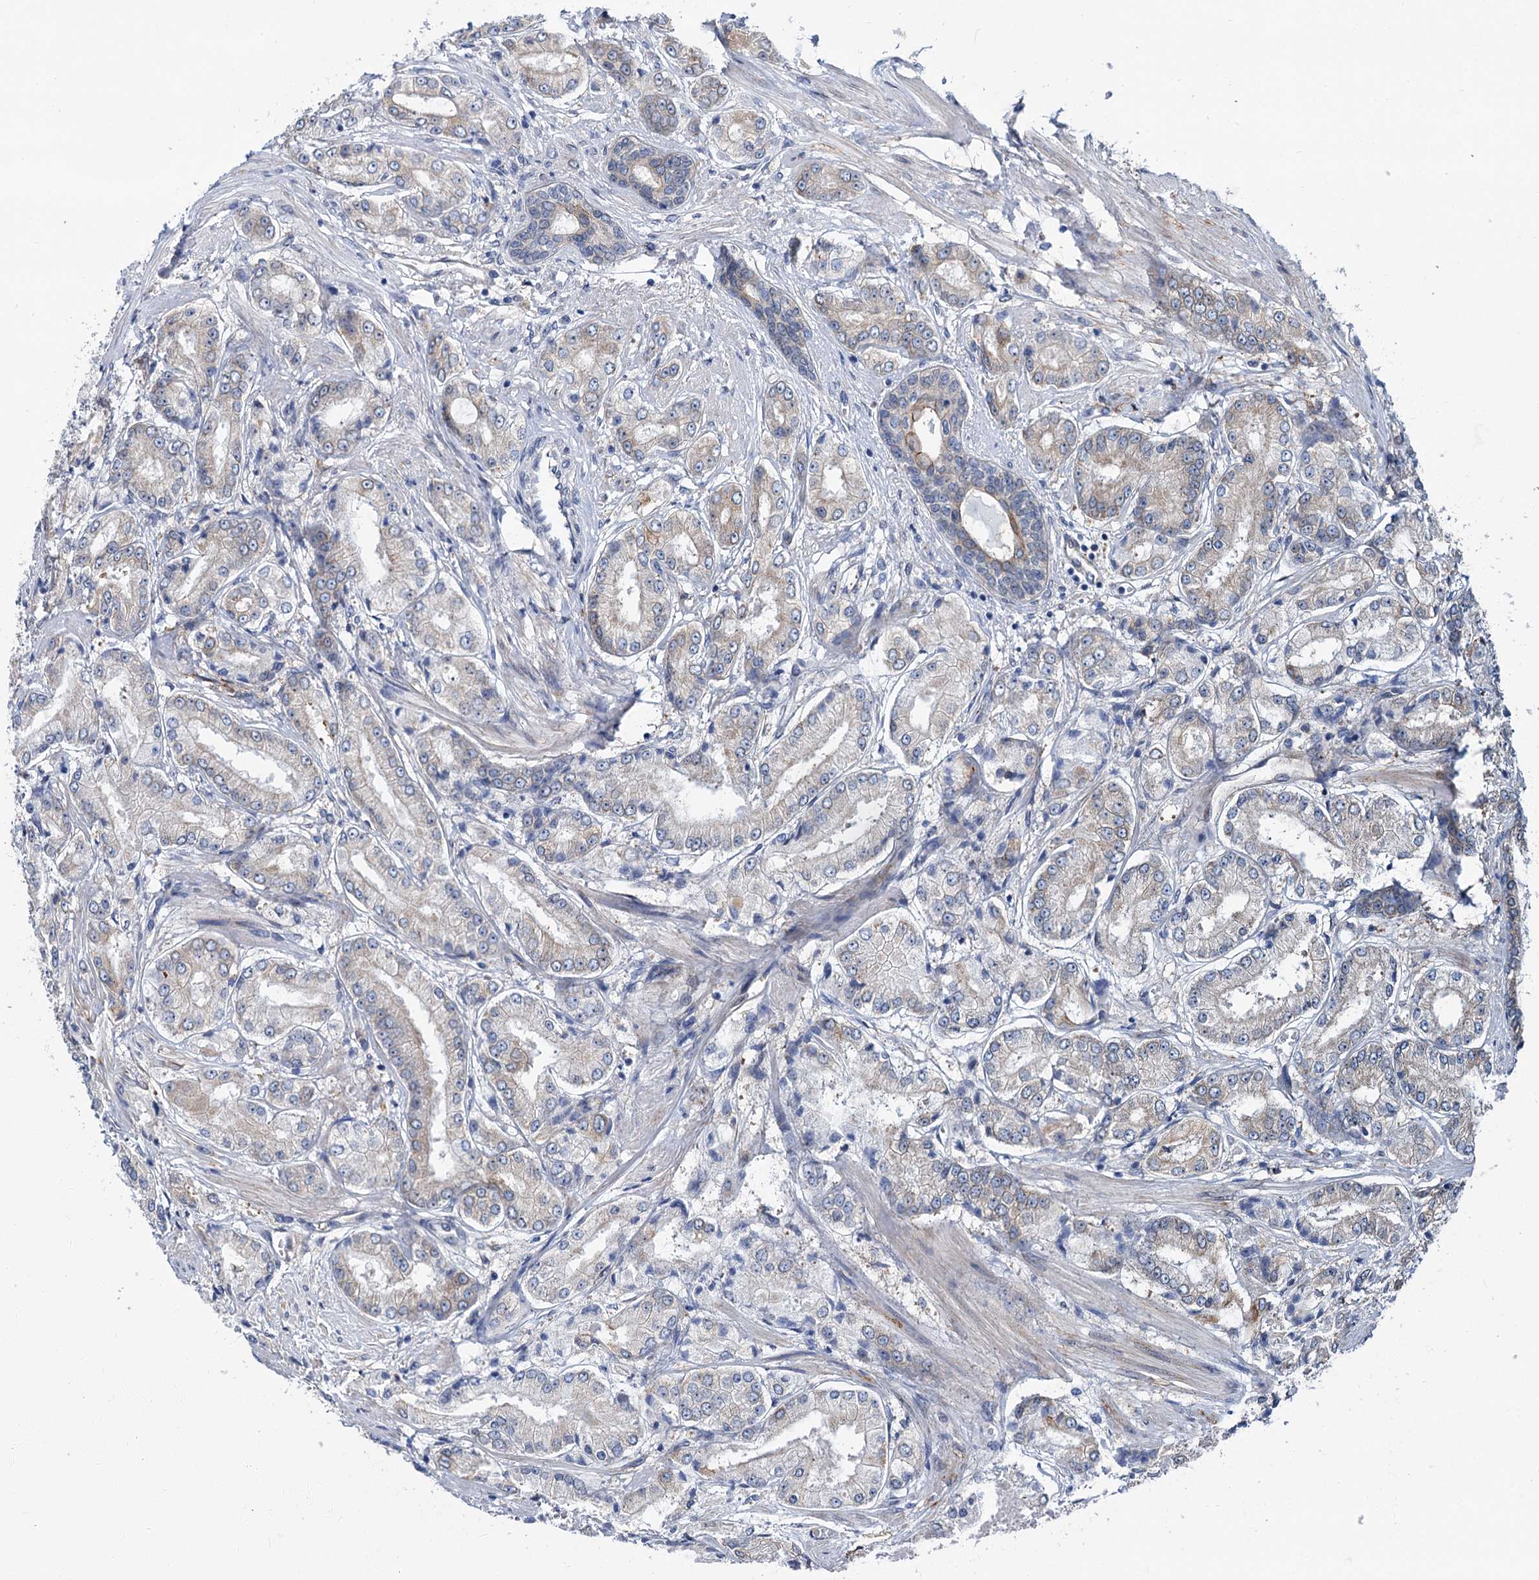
{"staining": {"intensity": "weak", "quantity": "<25%", "location": "cytoplasmic/membranous"}, "tissue": "prostate cancer", "cell_type": "Tumor cells", "image_type": "cancer", "snomed": [{"axis": "morphology", "description": "Adenocarcinoma, High grade"}, {"axis": "topography", "description": "Prostate"}], "caption": "Adenocarcinoma (high-grade) (prostate) was stained to show a protein in brown. There is no significant expression in tumor cells. (Immunohistochemistry (ihc), brightfield microscopy, high magnification).", "gene": "PTDSS2", "patient": {"sex": "male", "age": 59}}